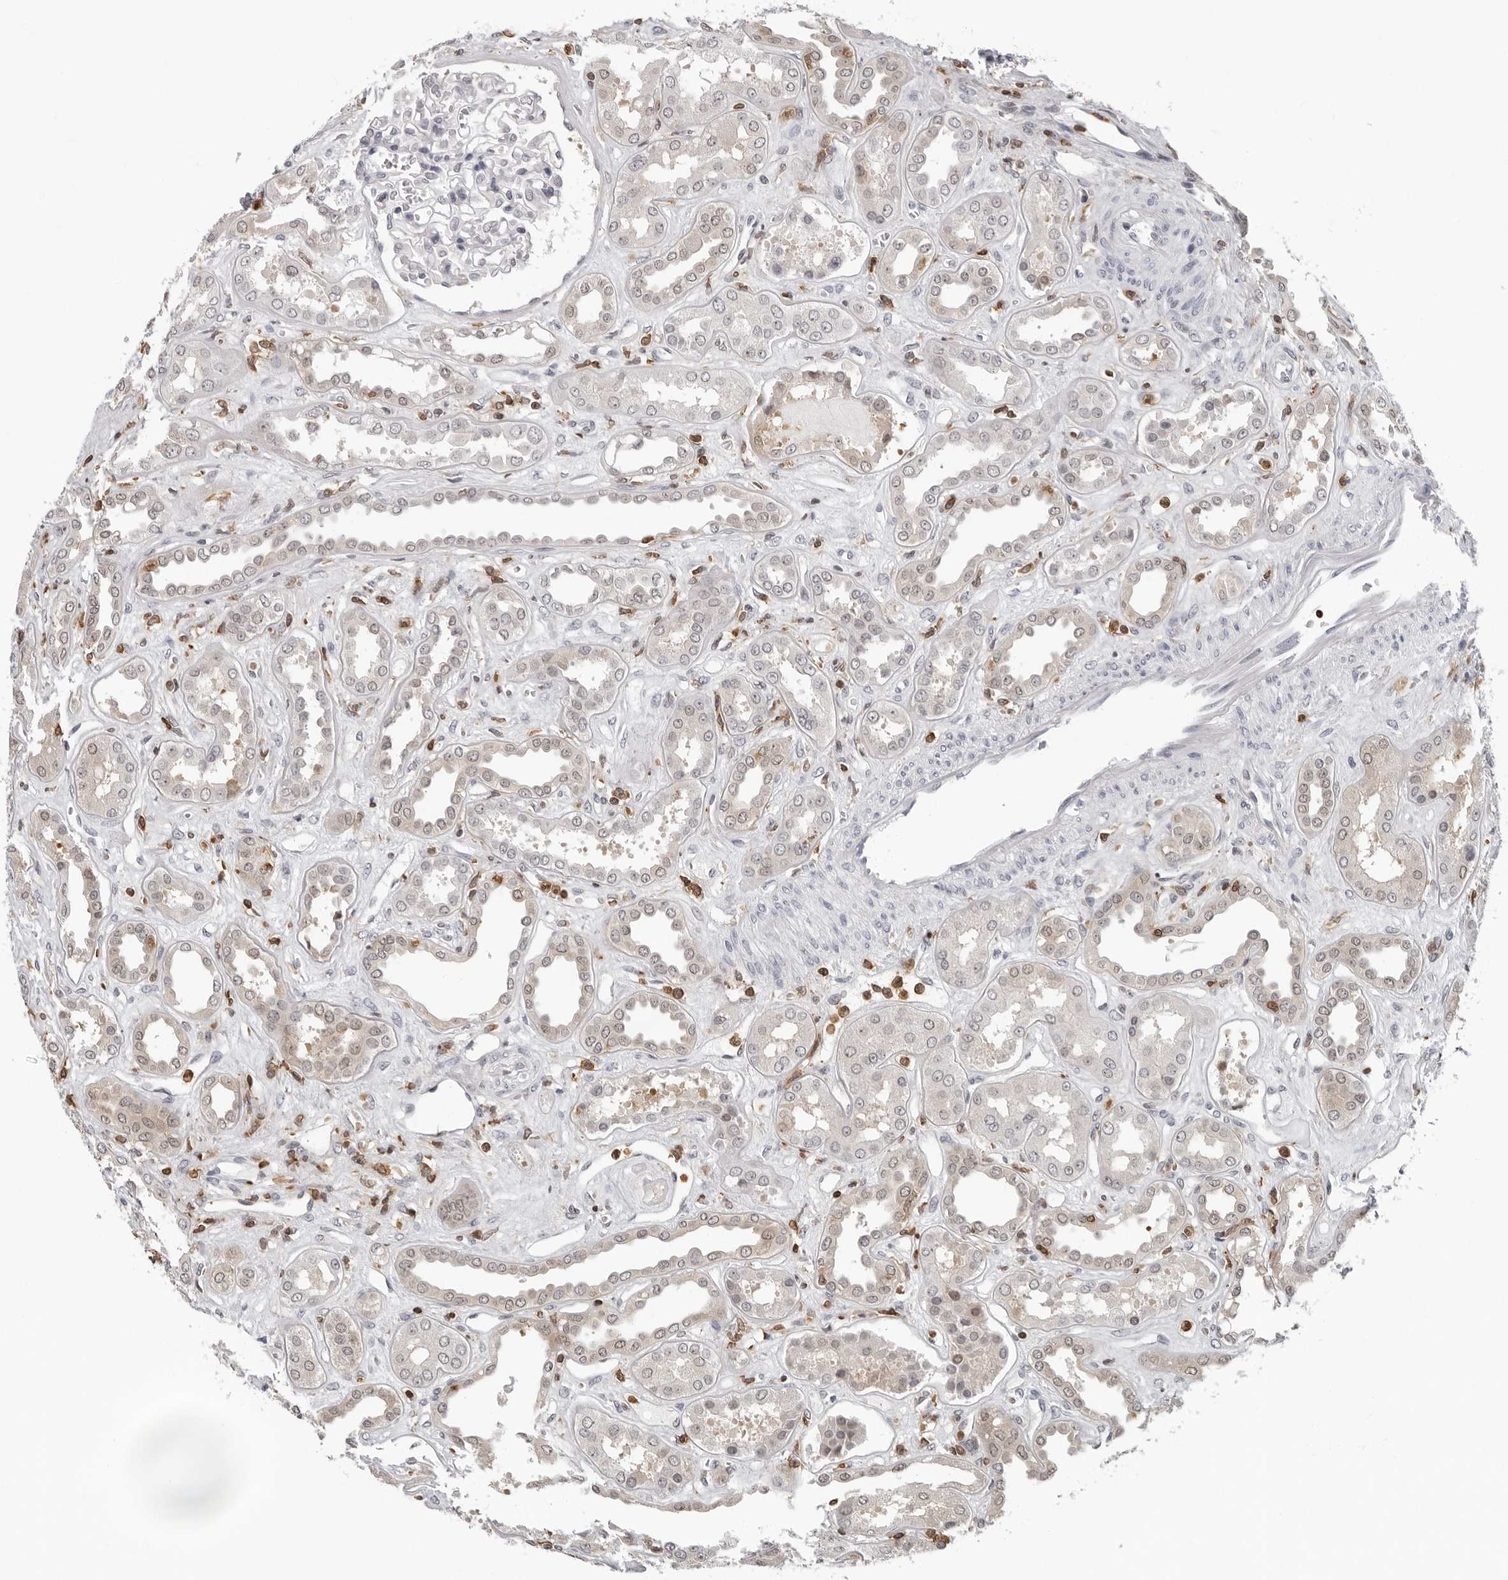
{"staining": {"intensity": "negative", "quantity": "none", "location": "none"}, "tissue": "kidney", "cell_type": "Cells in glomeruli", "image_type": "normal", "snomed": [{"axis": "morphology", "description": "Normal tissue, NOS"}, {"axis": "topography", "description": "Kidney"}], "caption": "IHC micrograph of unremarkable human kidney stained for a protein (brown), which exhibits no expression in cells in glomeruli.", "gene": "HSPH1", "patient": {"sex": "male", "age": 59}}